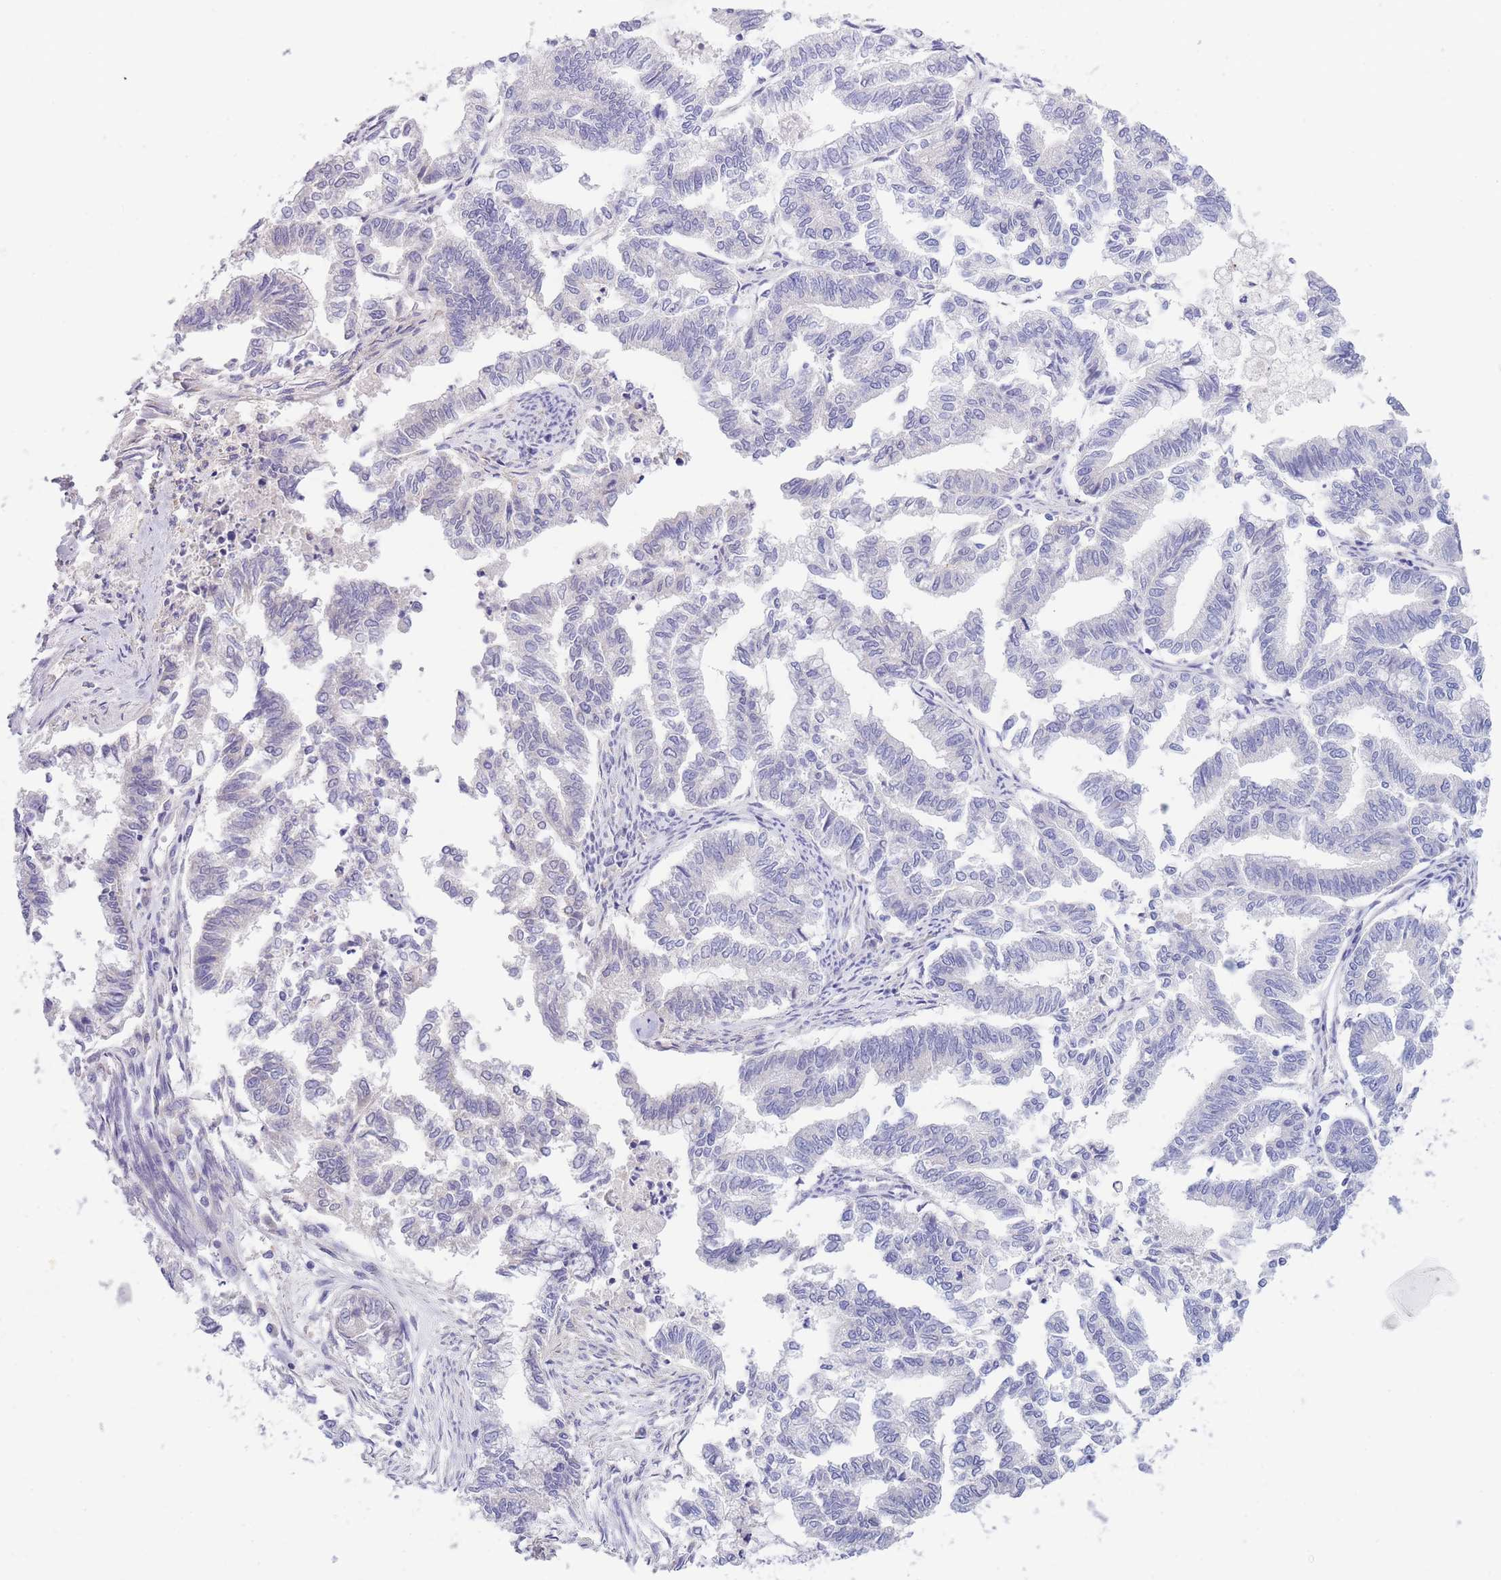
{"staining": {"intensity": "negative", "quantity": "none", "location": "none"}, "tissue": "endometrial cancer", "cell_type": "Tumor cells", "image_type": "cancer", "snomed": [{"axis": "morphology", "description": "Adenocarcinoma, NOS"}, {"axis": "topography", "description": "Endometrium"}], "caption": "This micrograph is of endometrial cancer (adenocarcinoma) stained with immunohistochemistry to label a protein in brown with the nuclei are counter-stained blue. There is no positivity in tumor cells.", "gene": "PCDHB3", "patient": {"sex": "female", "age": 79}}